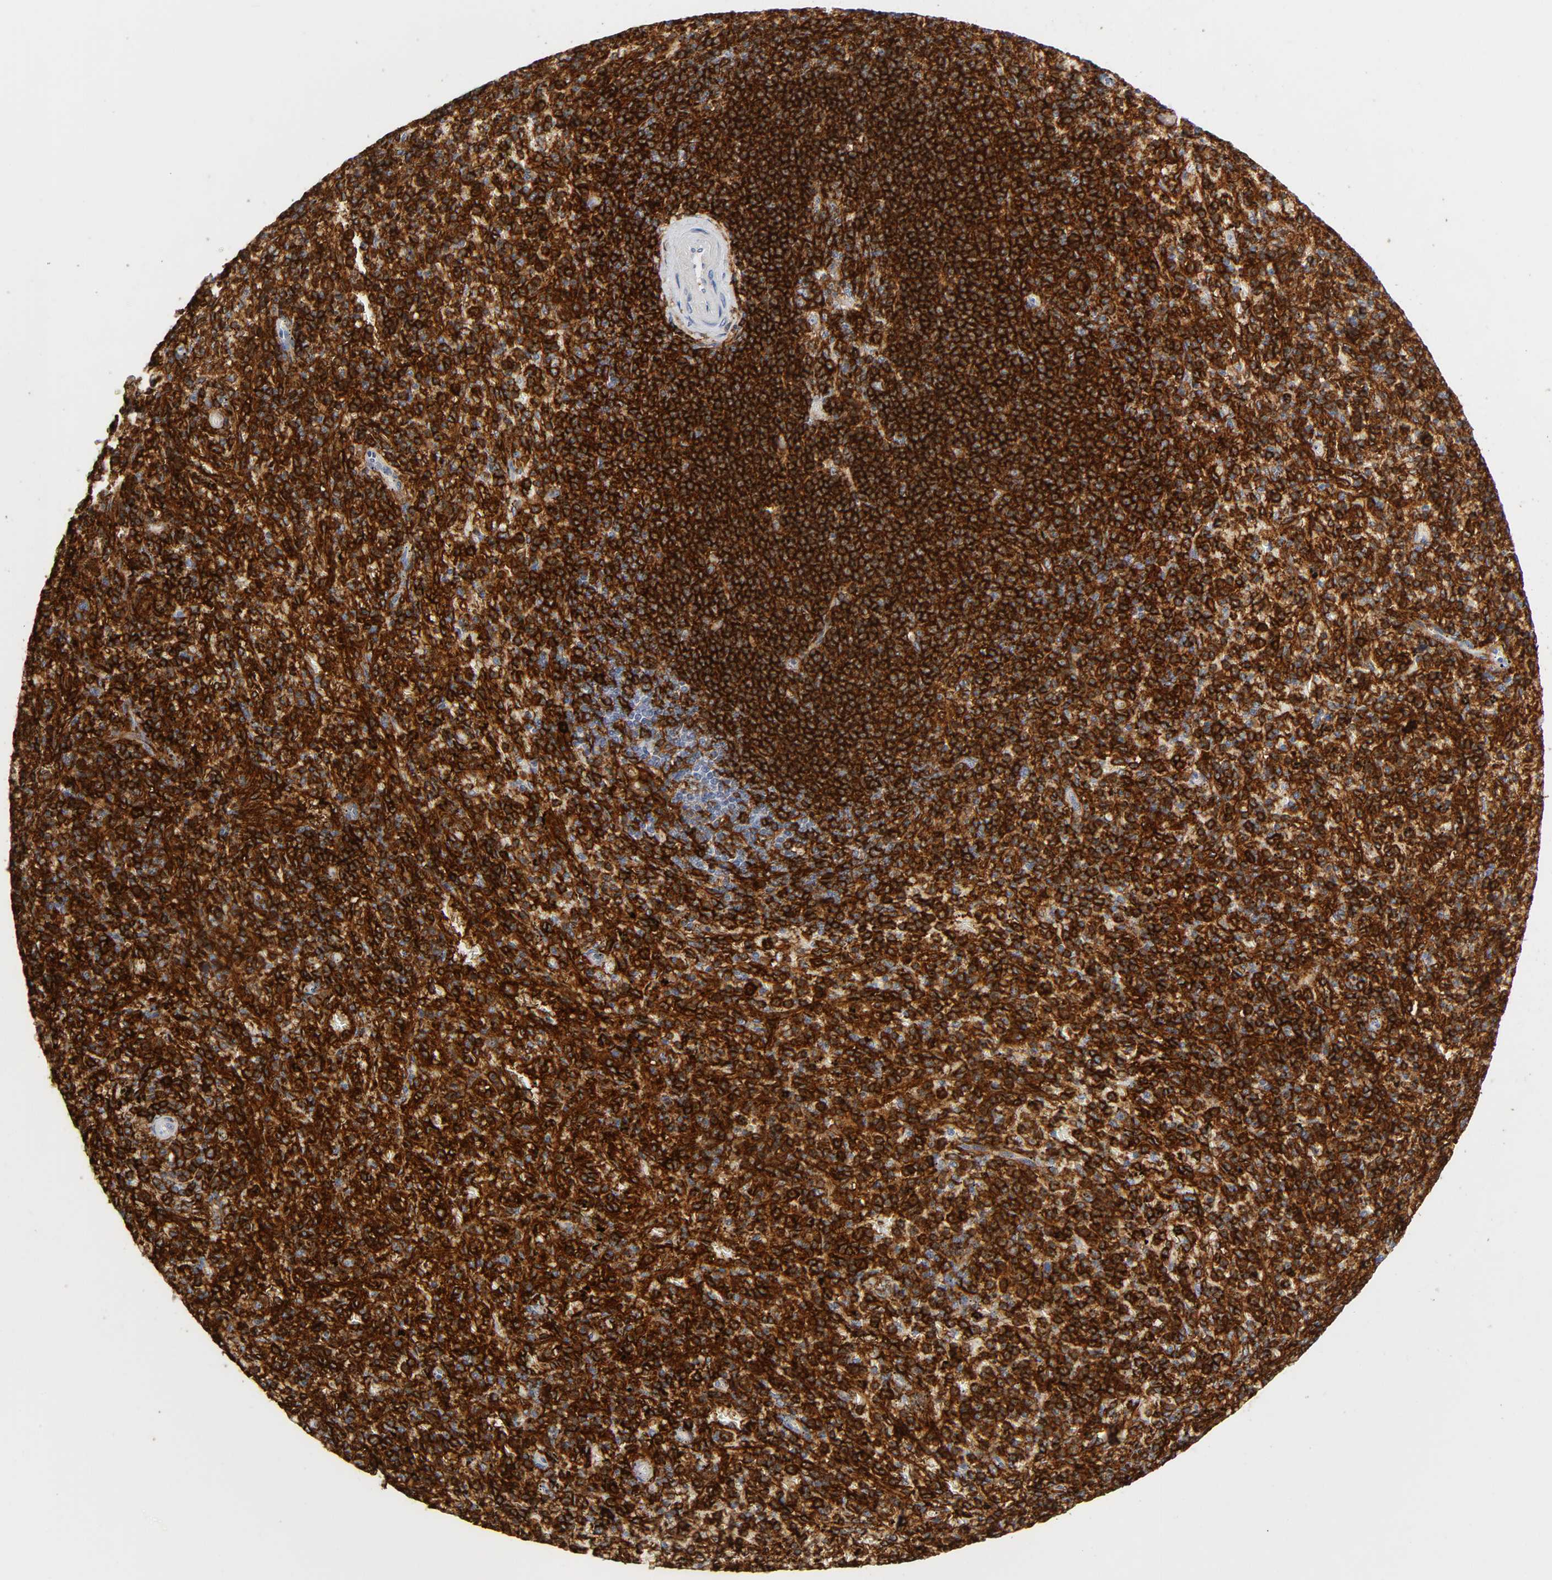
{"staining": {"intensity": "strong", "quantity": ">75%", "location": "cytoplasmic/membranous"}, "tissue": "spleen", "cell_type": "Cells in red pulp", "image_type": "normal", "snomed": [{"axis": "morphology", "description": "Normal tissue, NOS"}, {"axis": "topography", "description": "Spleen"}], "caption": "Spleen stained with a brown dye demonstrates strong cytoplasmic/membranous positive positivity in about >75% of cells in red pulp.", "gene": "LYN", "patient": {"sex": "female", "age": 43}}